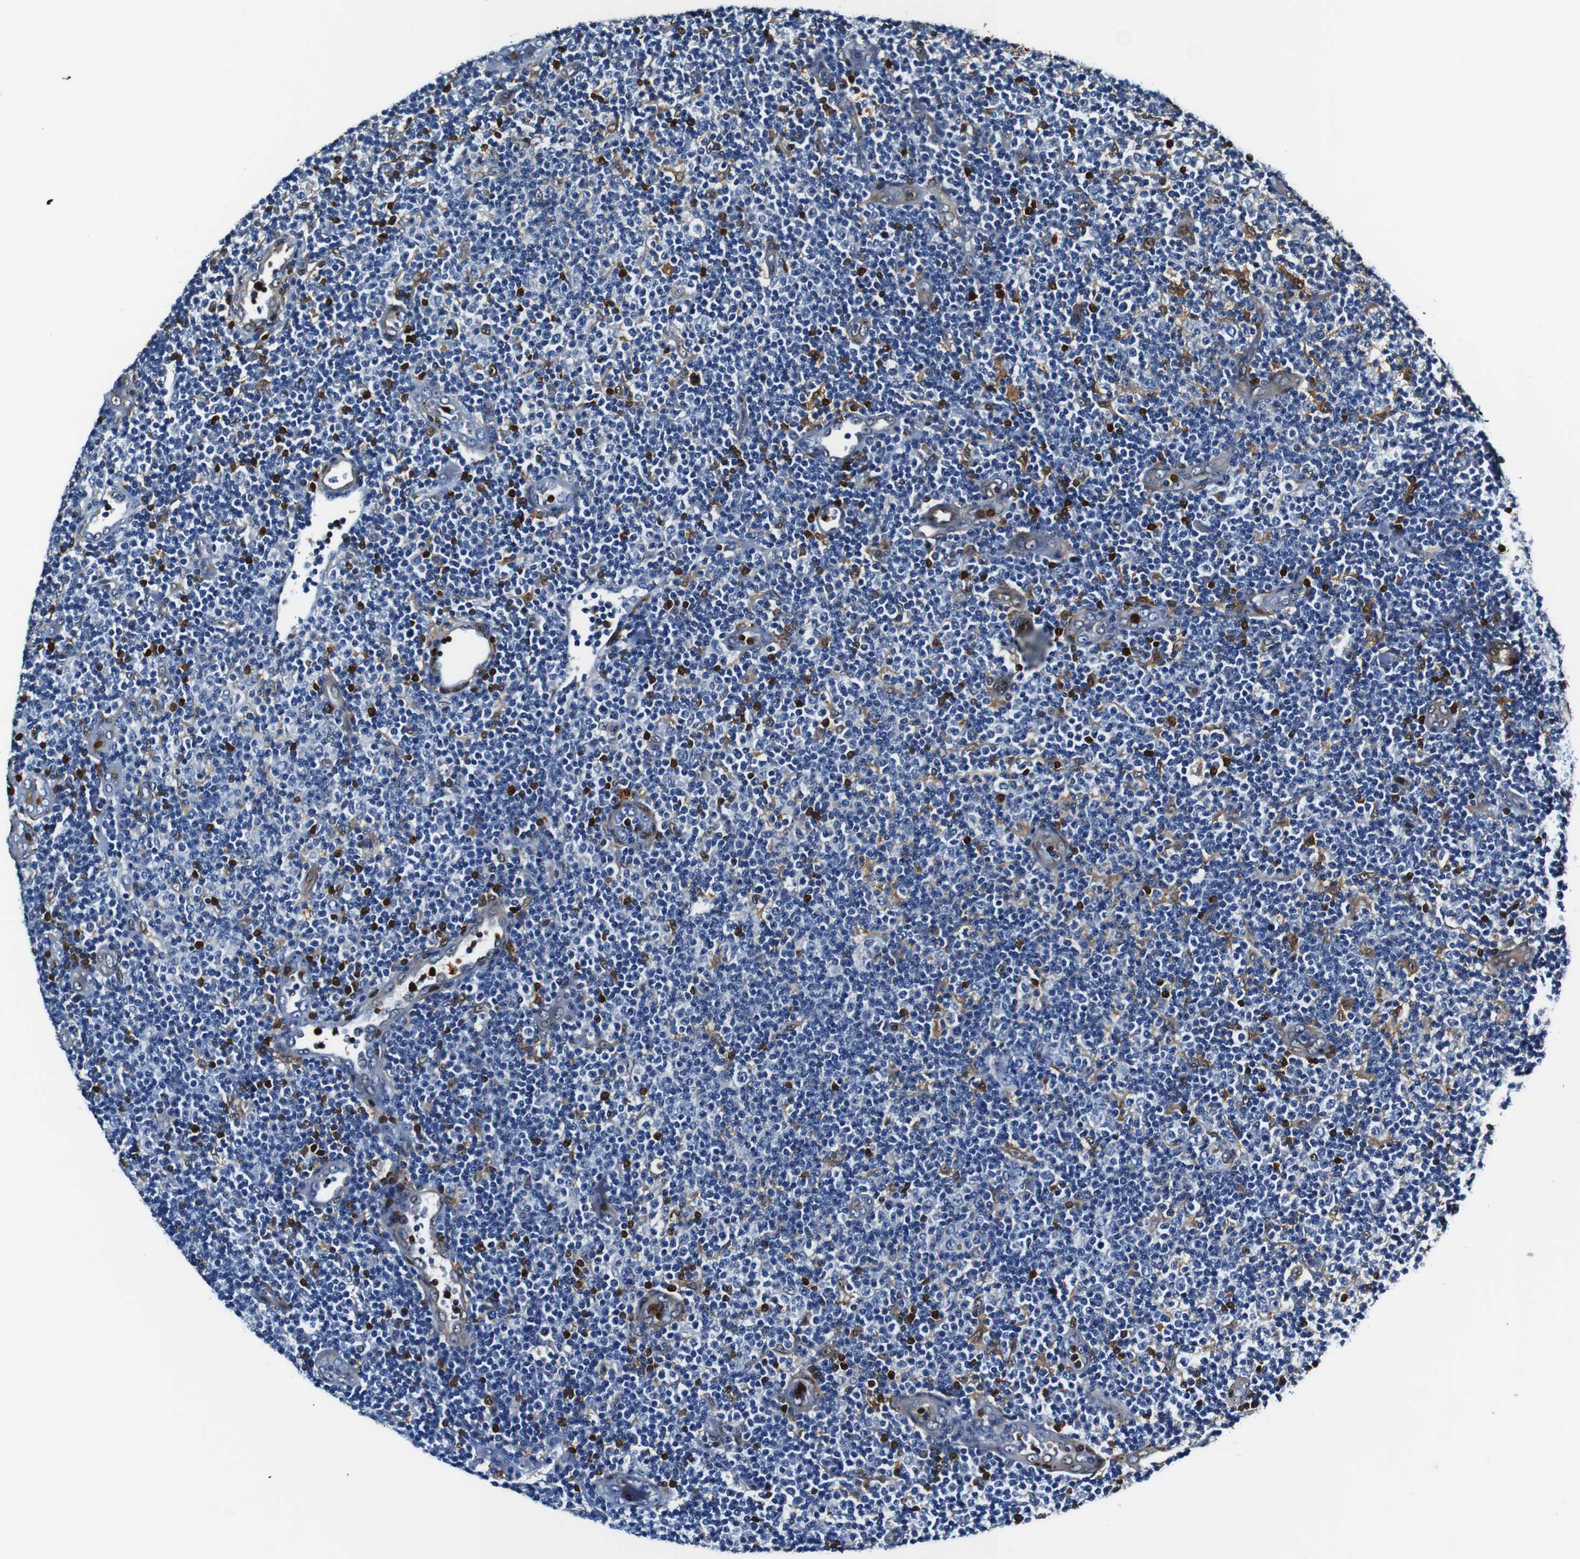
{"staining": {"intensity": "negative", "quantity": "none", "location": "none"}, "tissue": "lymphoma", "cell_type": "Tumor cells", "image_type": "cancer", "snomed": [{"axis": "morphology", "description": "Malignant lymphoma, non-Hodgkin's type, Low grade"}, {"axis": "topography", "description": "Lymph node"}], "caption": "This is an immunohistochemistry micrograph of human low-grade malignant lymphoma, non-Hodgkin's type. There is no staining in tumor cells.", "gene": "ANXA1", "patient": {"sex": "male", "age": 83}}